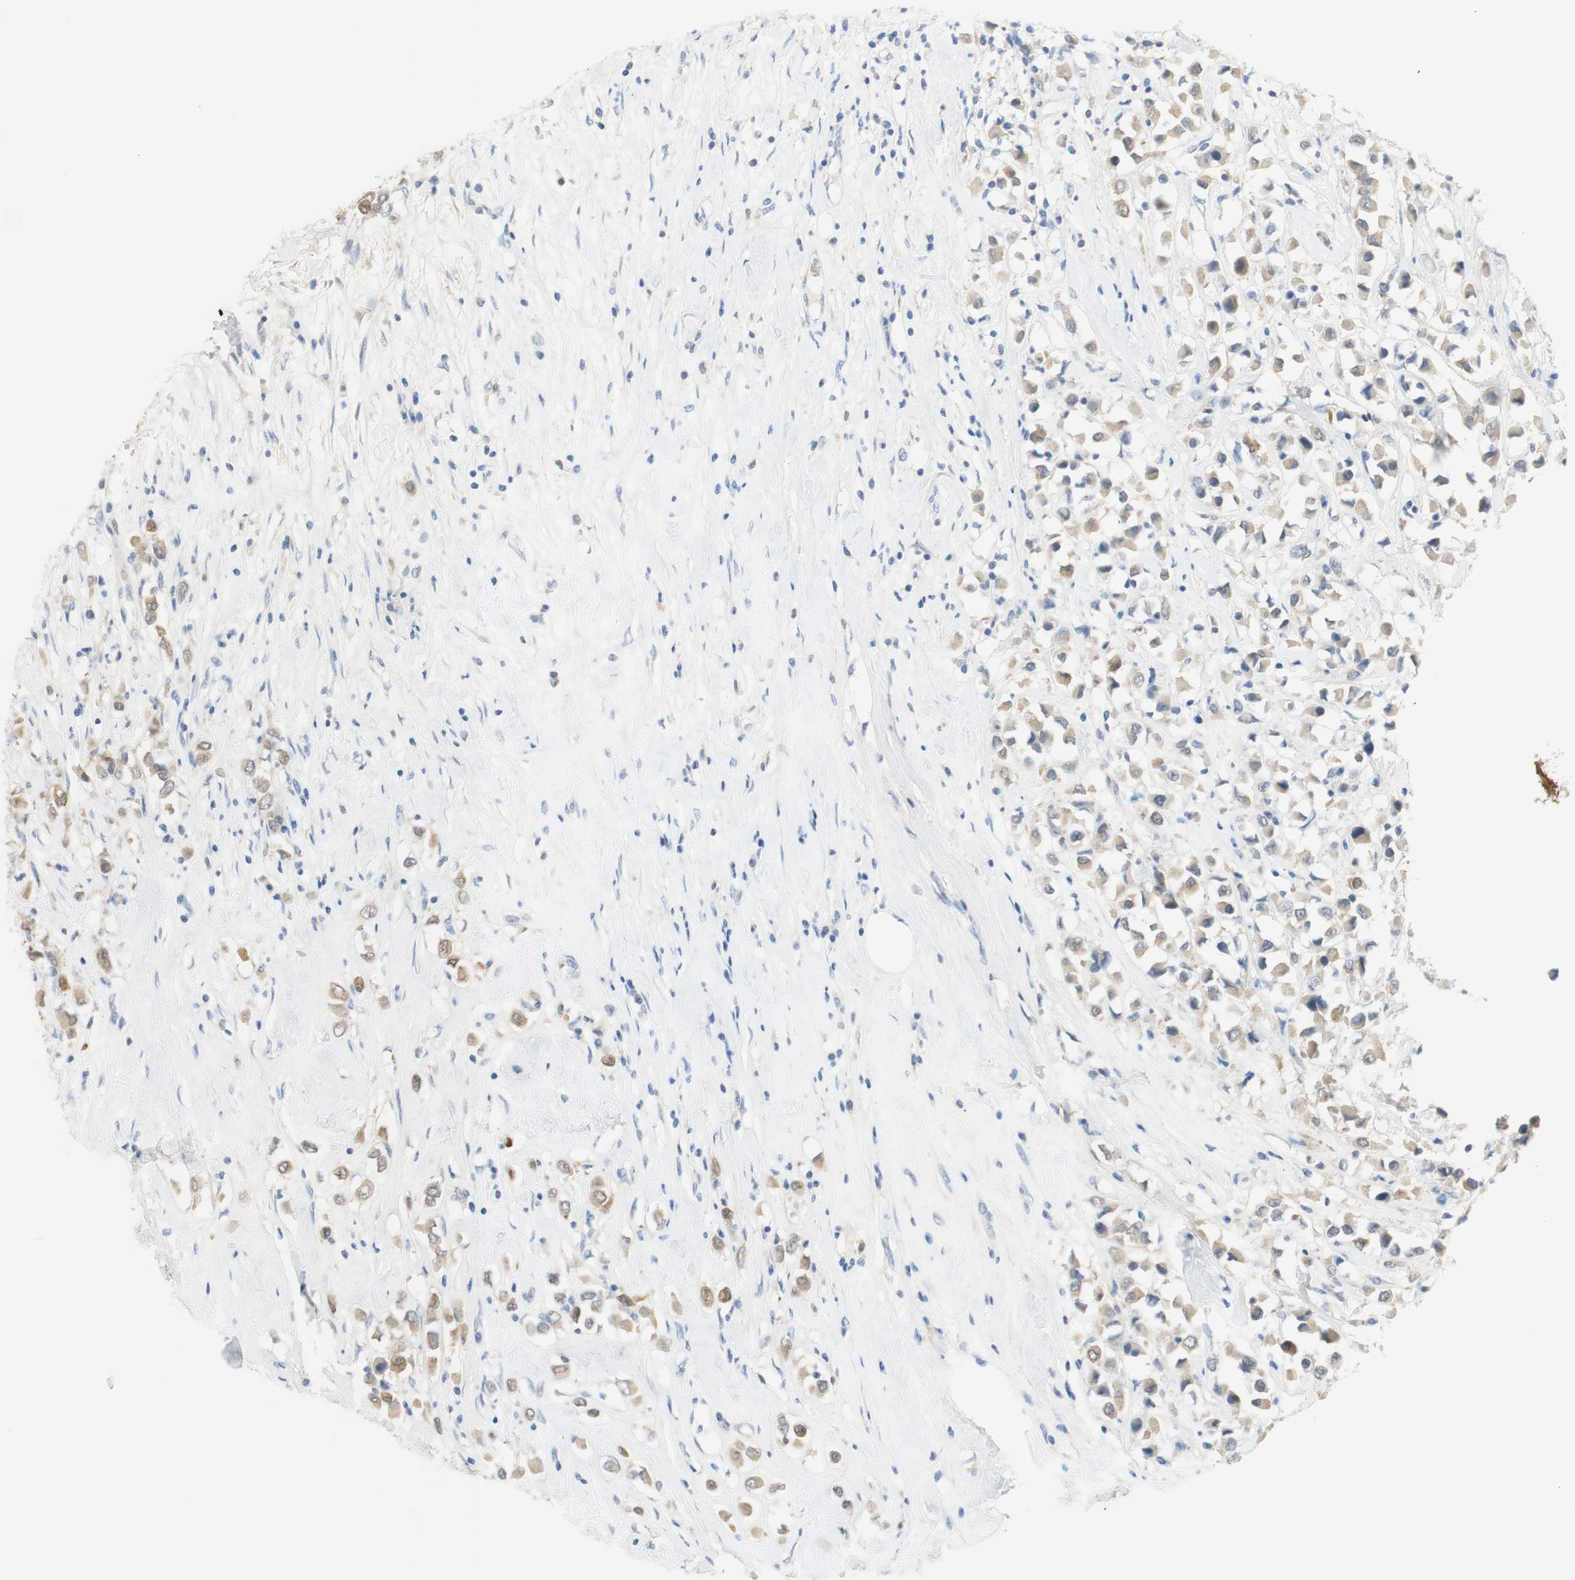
{"staining": {"intensity": "weak", "quantity": ">75%", "location": "cytoplasmic/membranous"}, "tissue": "breast cancer", "cell_type": "Tumor cells", "image_type": "cancer", "snomed": [{"axis": "morphology", "description": "Duct carcinoma"}, {"axis": "topography", "description": "Breast"}], "caption": "A photomicrograph of human infiltrating ductal carcinoma (breast) stained for a protein demonstrates weak cytoplasmic/membranous brown staining in tumor cells.", "gene": "SELENBP1", "patient": {"sex": "female", "age": 61}}